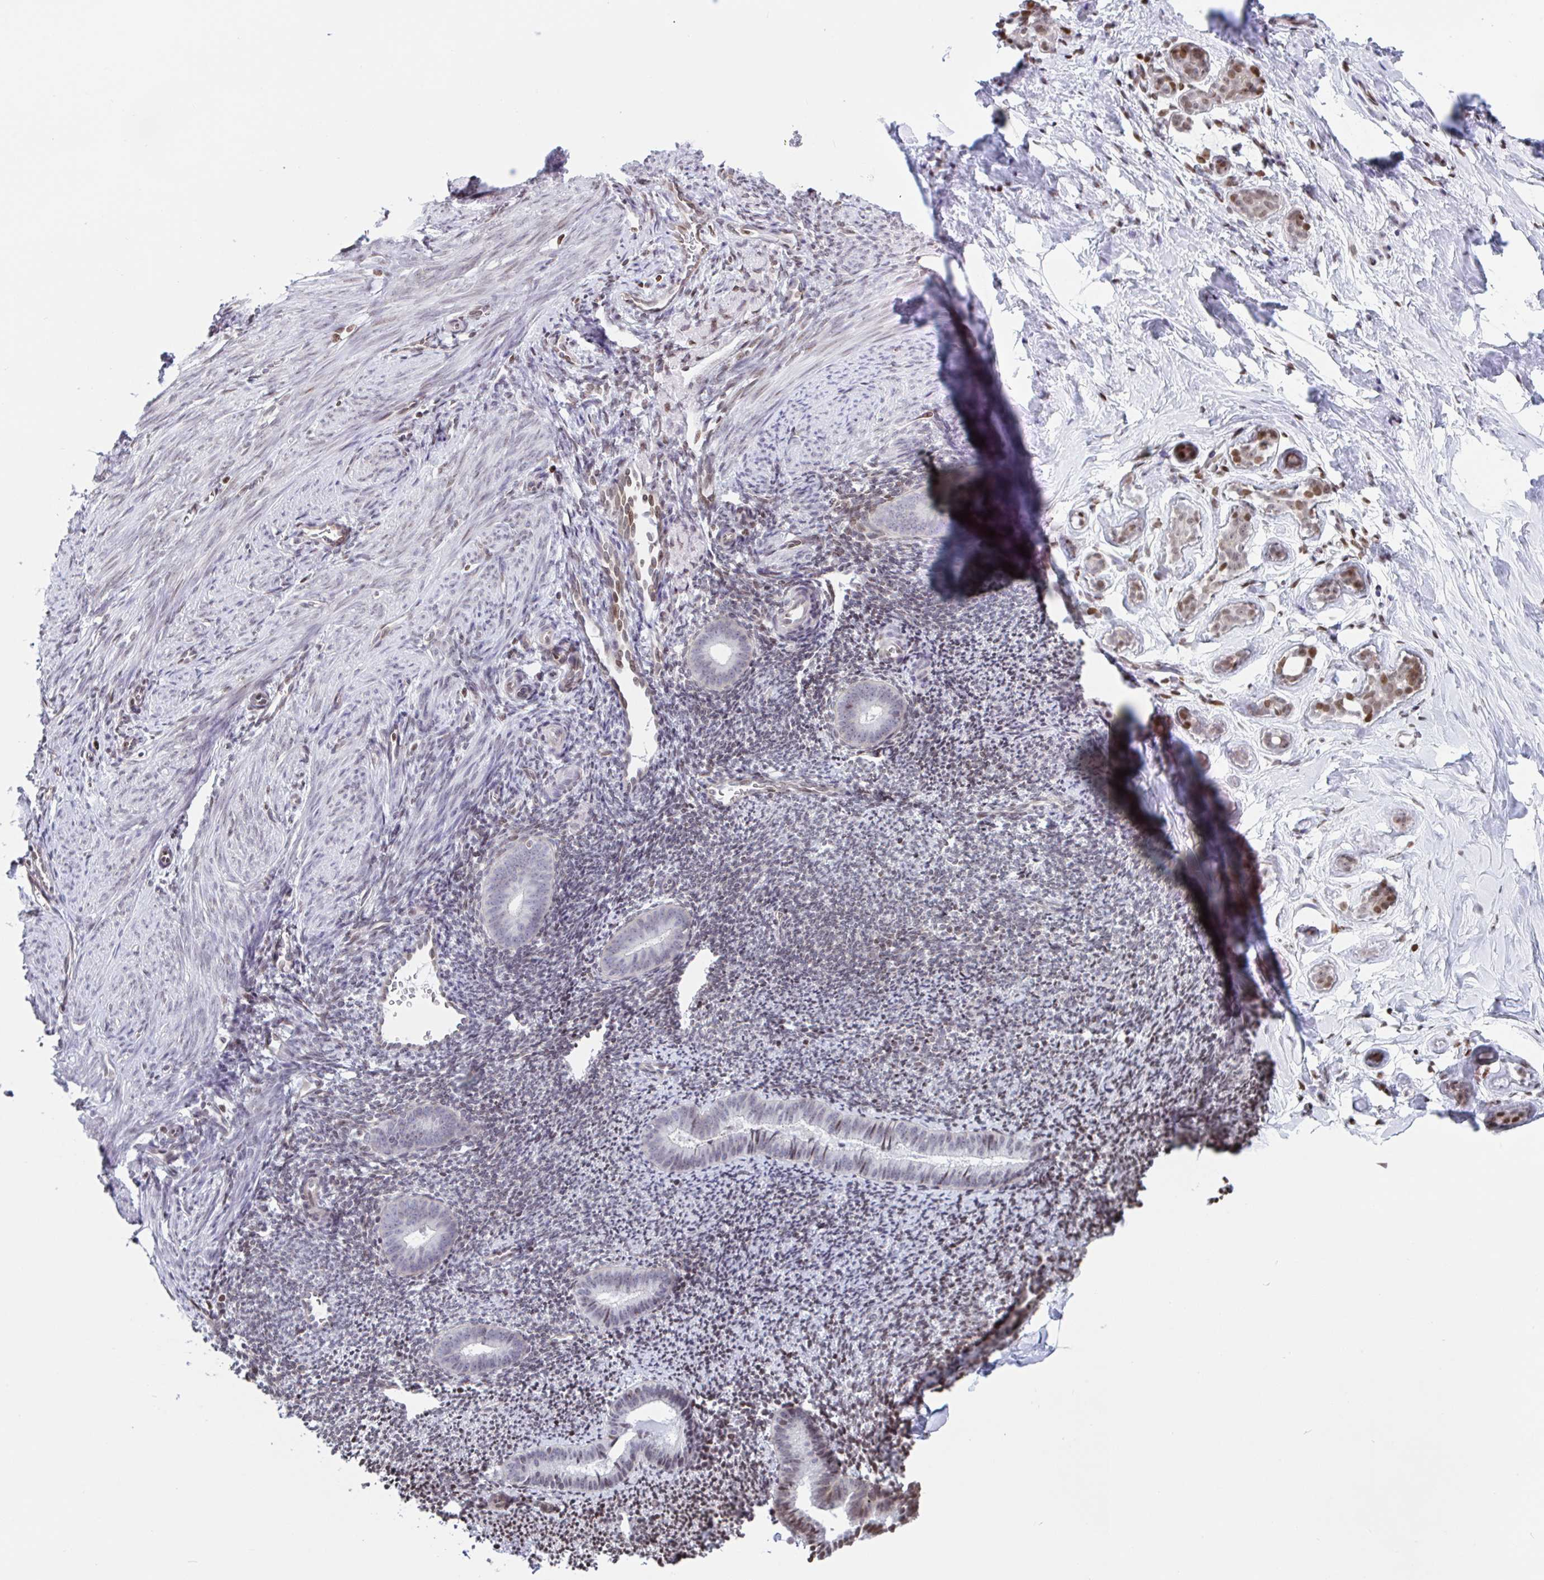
{"staining": {"intensity": "weak", "quantity": "25%-75%", "location": "nuclear"}, "tissue": "endometrium", "cell_type": "Cells in endometrial stroma", "image_type": "normal", "snomed": [{"axis": "morphology", "description": "Normal tissue, NOS"}, {"axis": "topography", "description": "Endometrium"}], "caption": "A brown stain labels weak nuclear expression of a protein in cells in endometrial stroma of unremarkable endometrium.", "gene": "NOL6", "patient": {"sex": "female", "age": 39}}